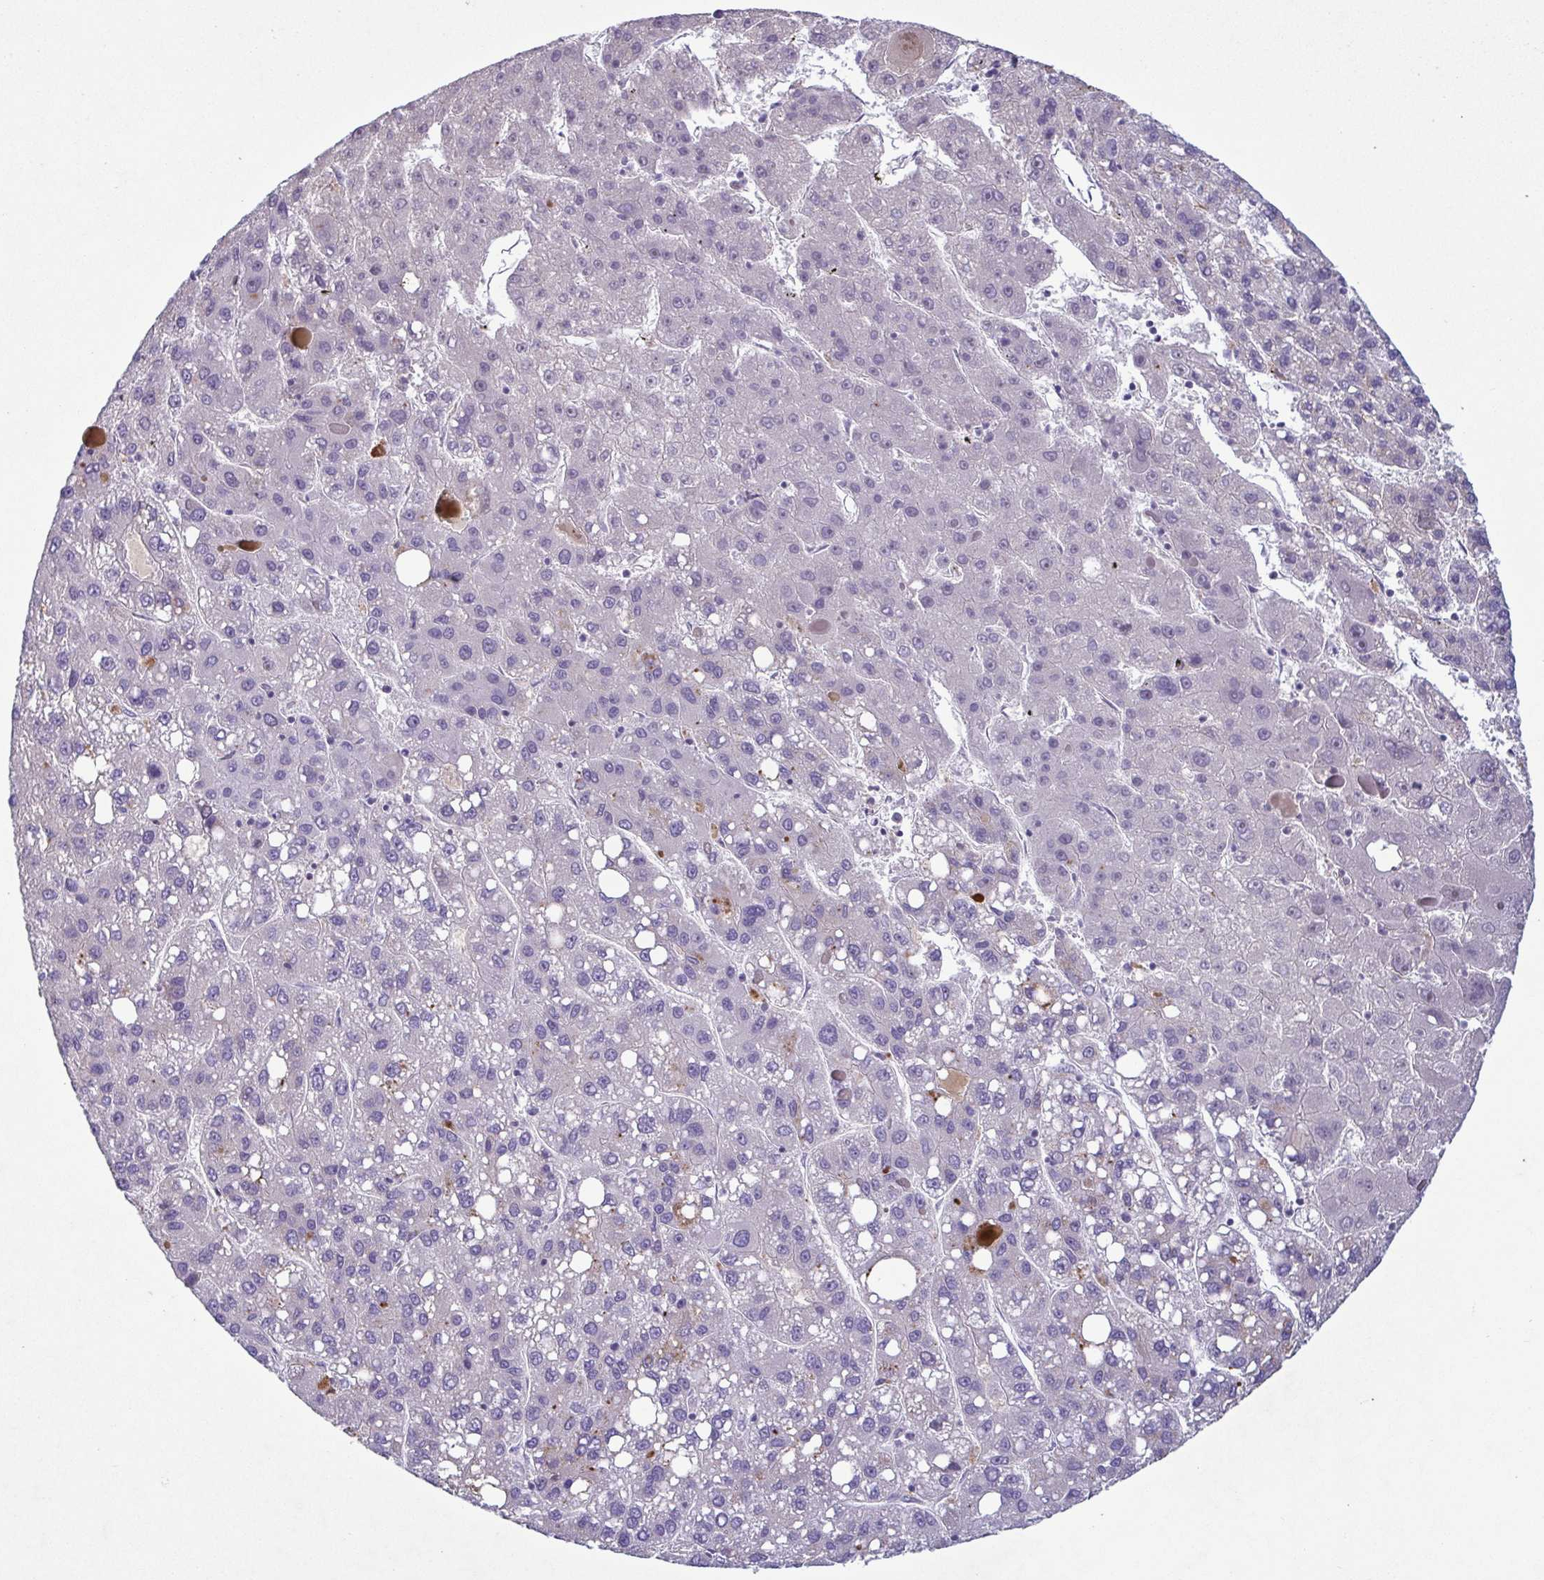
{"staining": {"intensity": "negative", "quantity": "none", "location": "none"}, "tissue": "liver cancer", "cell_type": "Tumor cells", "image_type": "cancer", "snomed": [{"axis": "morphology", "description": "Carcinoma, Hepatocellular, NOS"}, {"axis": "topography", "description": "Liver"}], "caption": "This histopathology image is of liver hepatocellular carcinoma stained with immunohistochemistry to label a protein in brown with the nuclei are counter-stained blue. There is no staining in tumor cells.", "gene": "F13B", "patient": {"sex": "female", "age": 82}}